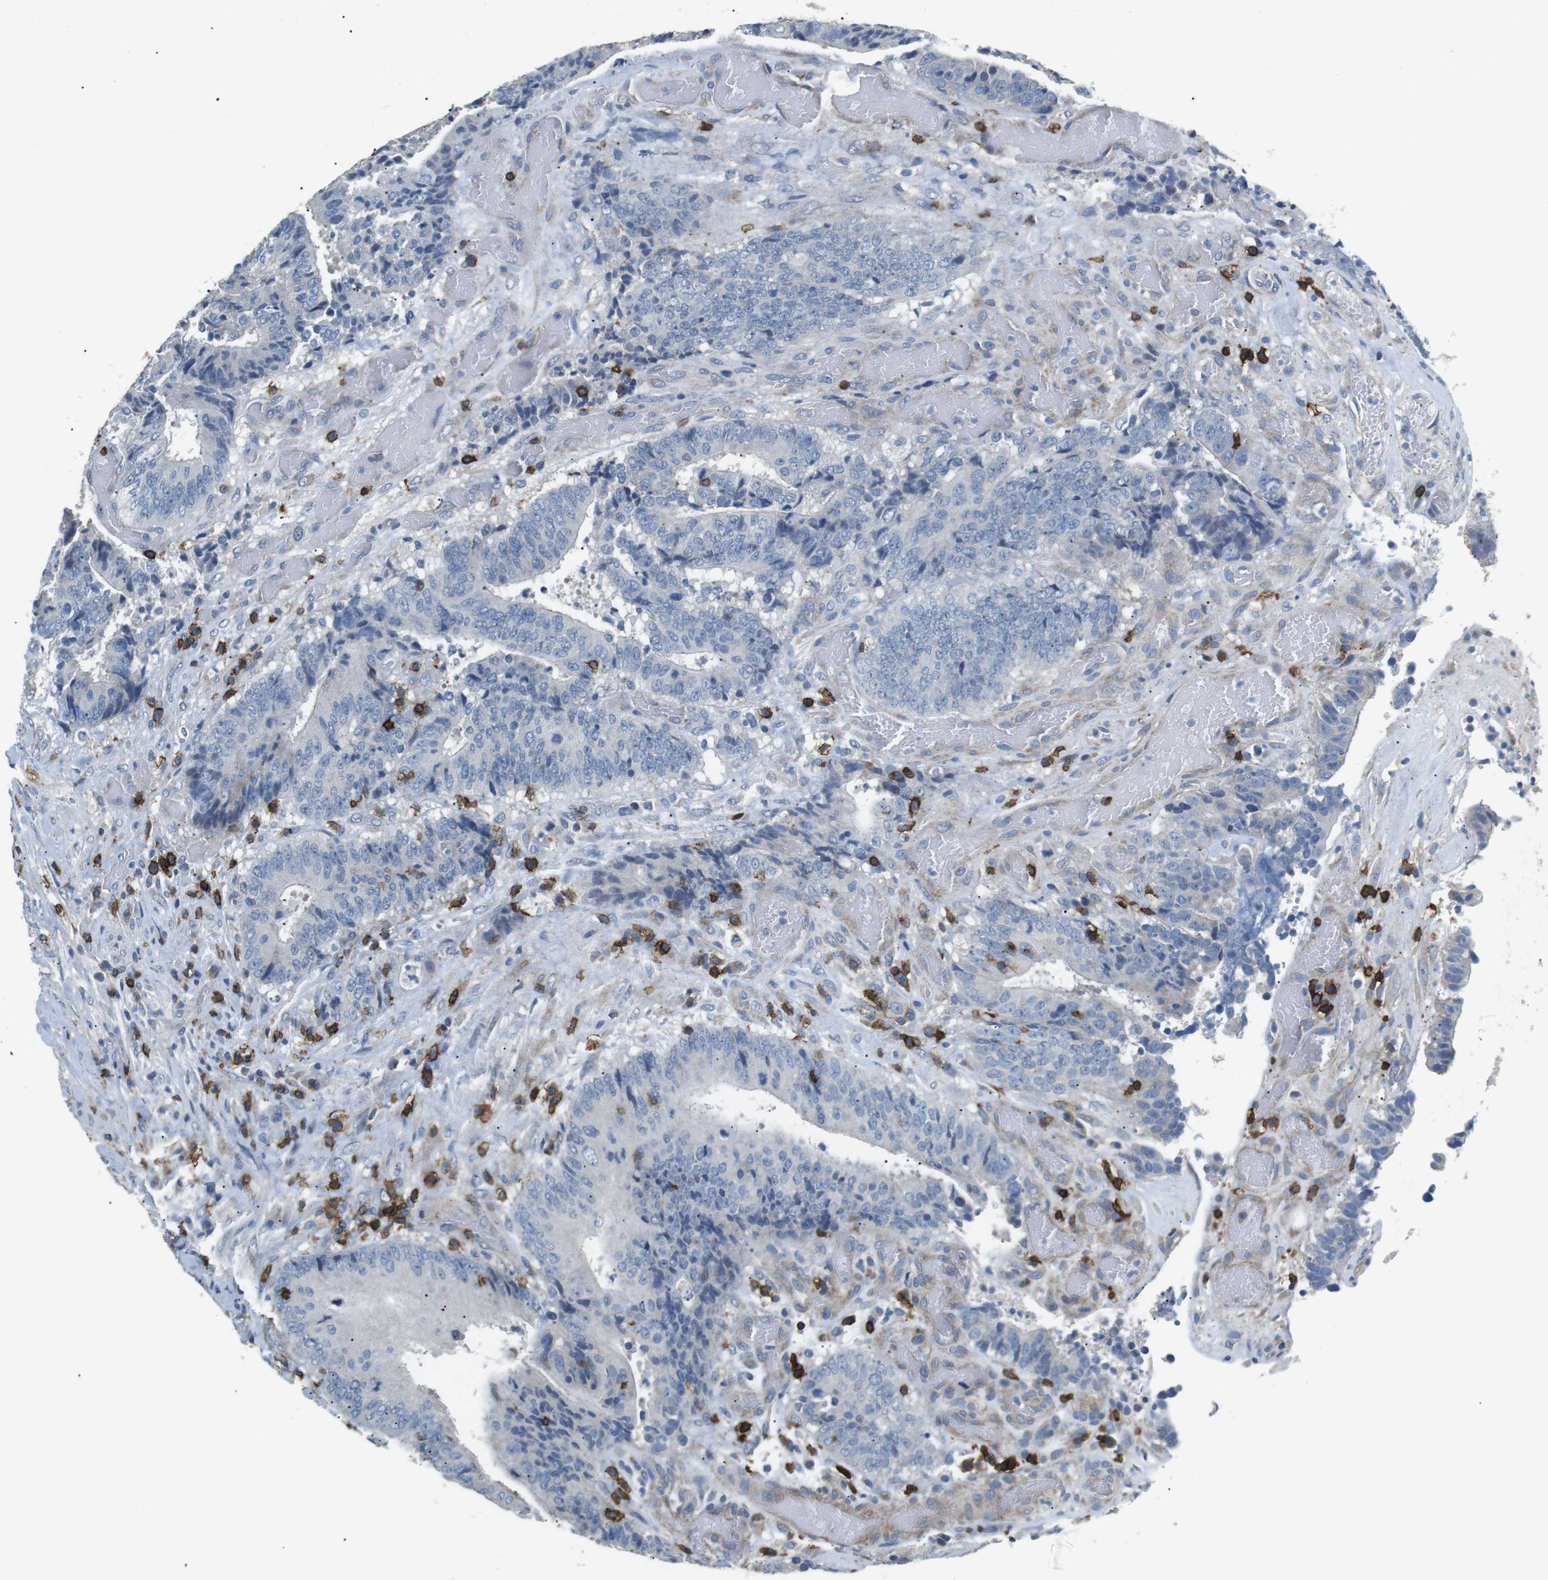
{"staining": {"intensity": "negative", "quantity": "none", "location": "none"}, "tissue": "colorectal cancer", "cell_type": "Tumor cells", "image_type": "cancer", "snomed": [{"axis": "morphology", "description": "Adenocarcinoma, NOS"}, {"axis": "topography", "description": "Rectum"}], "caption": "The immunohistochemistry micrograph has no significant expression in tumor cells of colorectal cancer (adenocarcinoma) tissue. The staining was performed using DAB (3,3'-diaminobenzidine) to visualize the protein expression in brown, while the nuclei were stained in blue with hematoxylin (Magnification: 20x).", "gene": "CD6", "patient": {"sex": "male", "age": 72}}